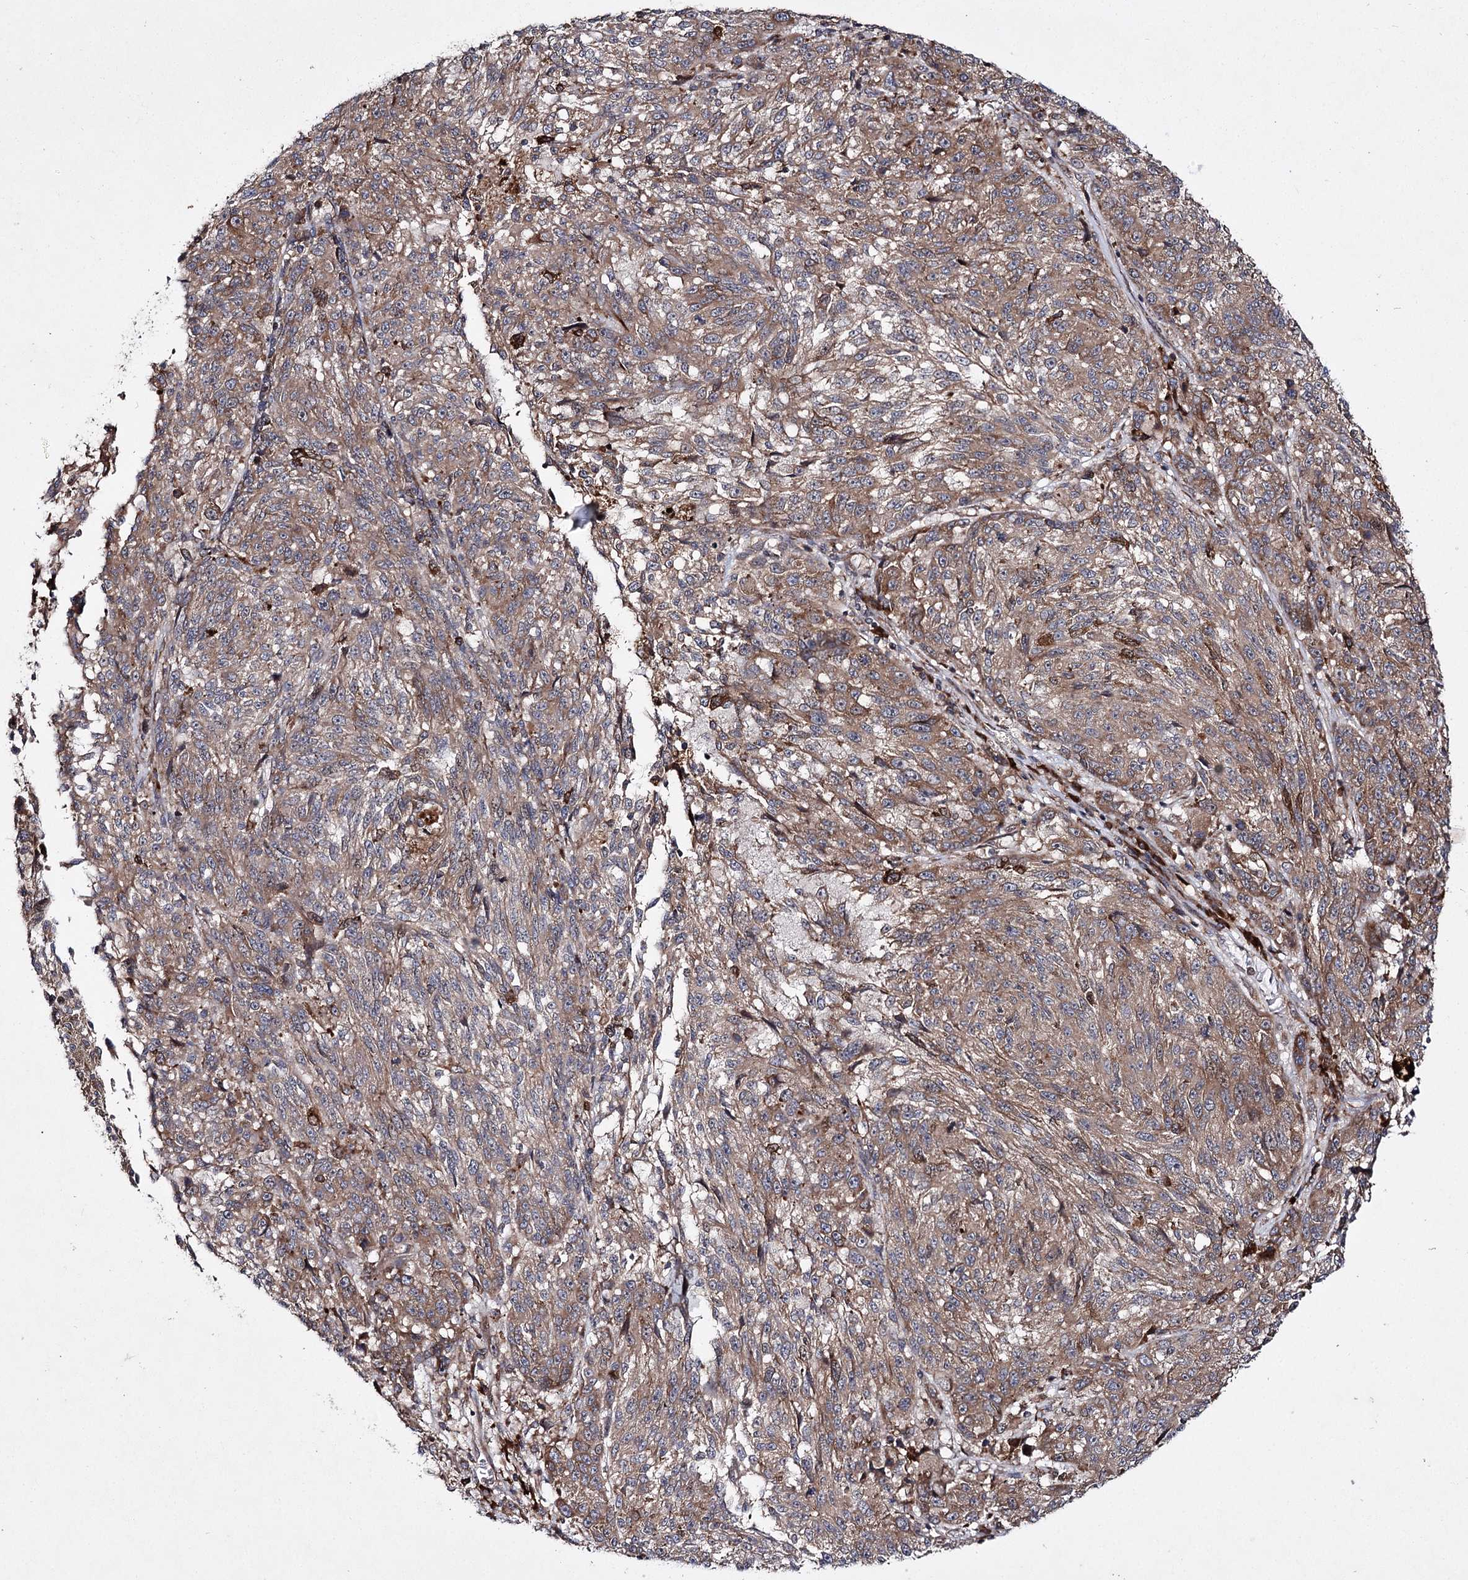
{"staining": {"intensity": "moderate", "quantity": ">75%", "location": "cytoplasmic/membranous"}, "tissue": "melanoma", "cell_type": "Tumor cells", "image_type": "cancer", "snomed": [{"axis": "morphology", "description": "Malignant melanoma, NOS"}, {"axis": "topography", "description": "Skin"}], "caption": "A micrograph of human melanoma stained for a protein displays moderate cytoplasmic/membranous brown staining in tumor cells.", "gene": "HECTD2", "patient": {"sex": "male", "age": 53}}